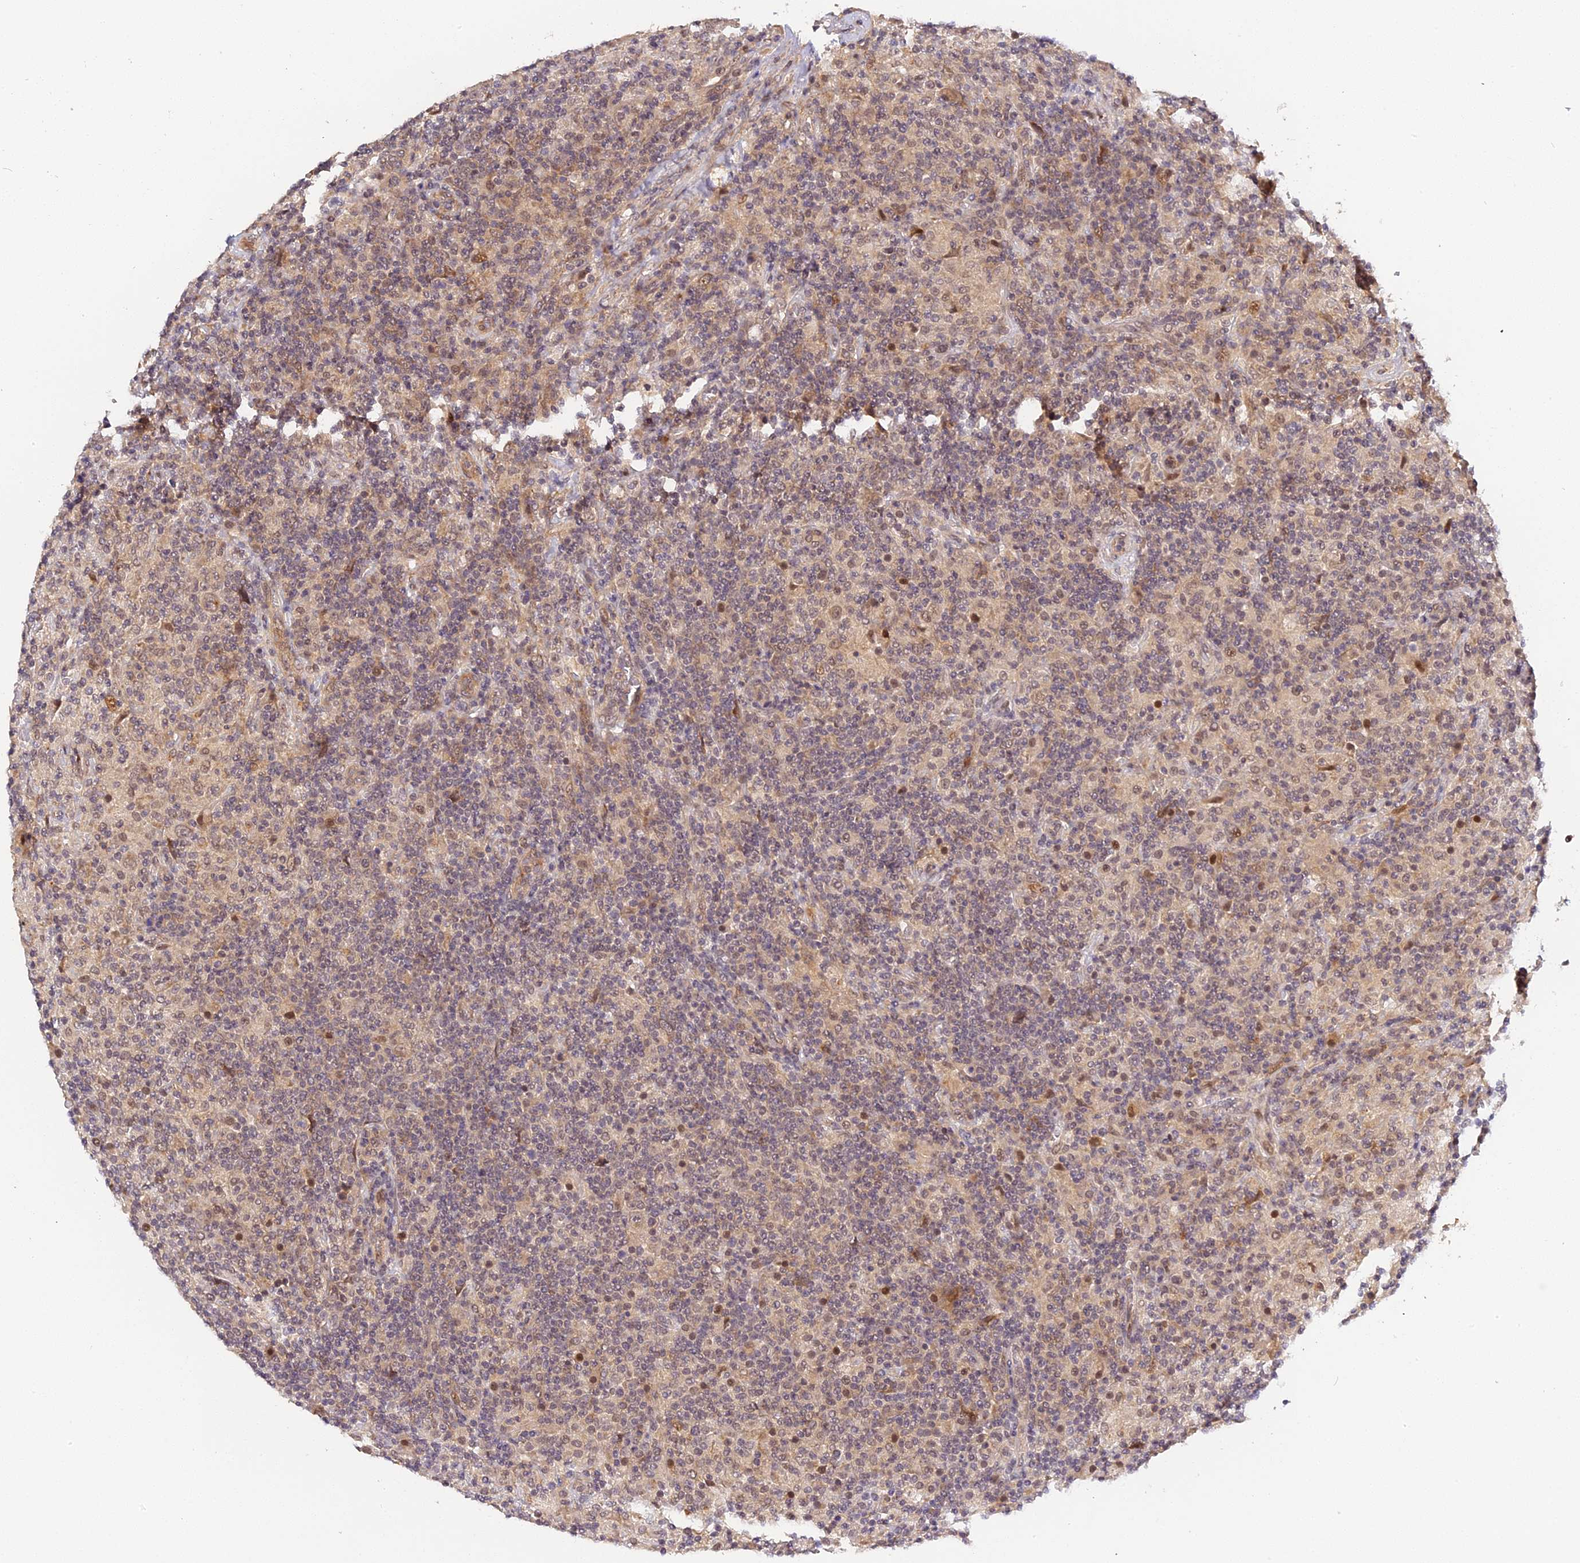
{"staining": {"intensity": "weak", "quantity": "<25%", "location": "cytoplasmic/membranous"}, "tissue": "lymphoma", "cell_type": "Tumor cells", "image_type": "cancer", "snomed": [{"axis": "morphology", "description": "Hodgkin's disease, NOS"}, {"axis": "topography", "description": "Lymph node"}], "caption": "DAB immunohistochemical staining of Hodgkin's disease reveals no significant staining in tumor cells.", "gene": "IMPACT", "patient": {"sex": "male", "age": 70}}